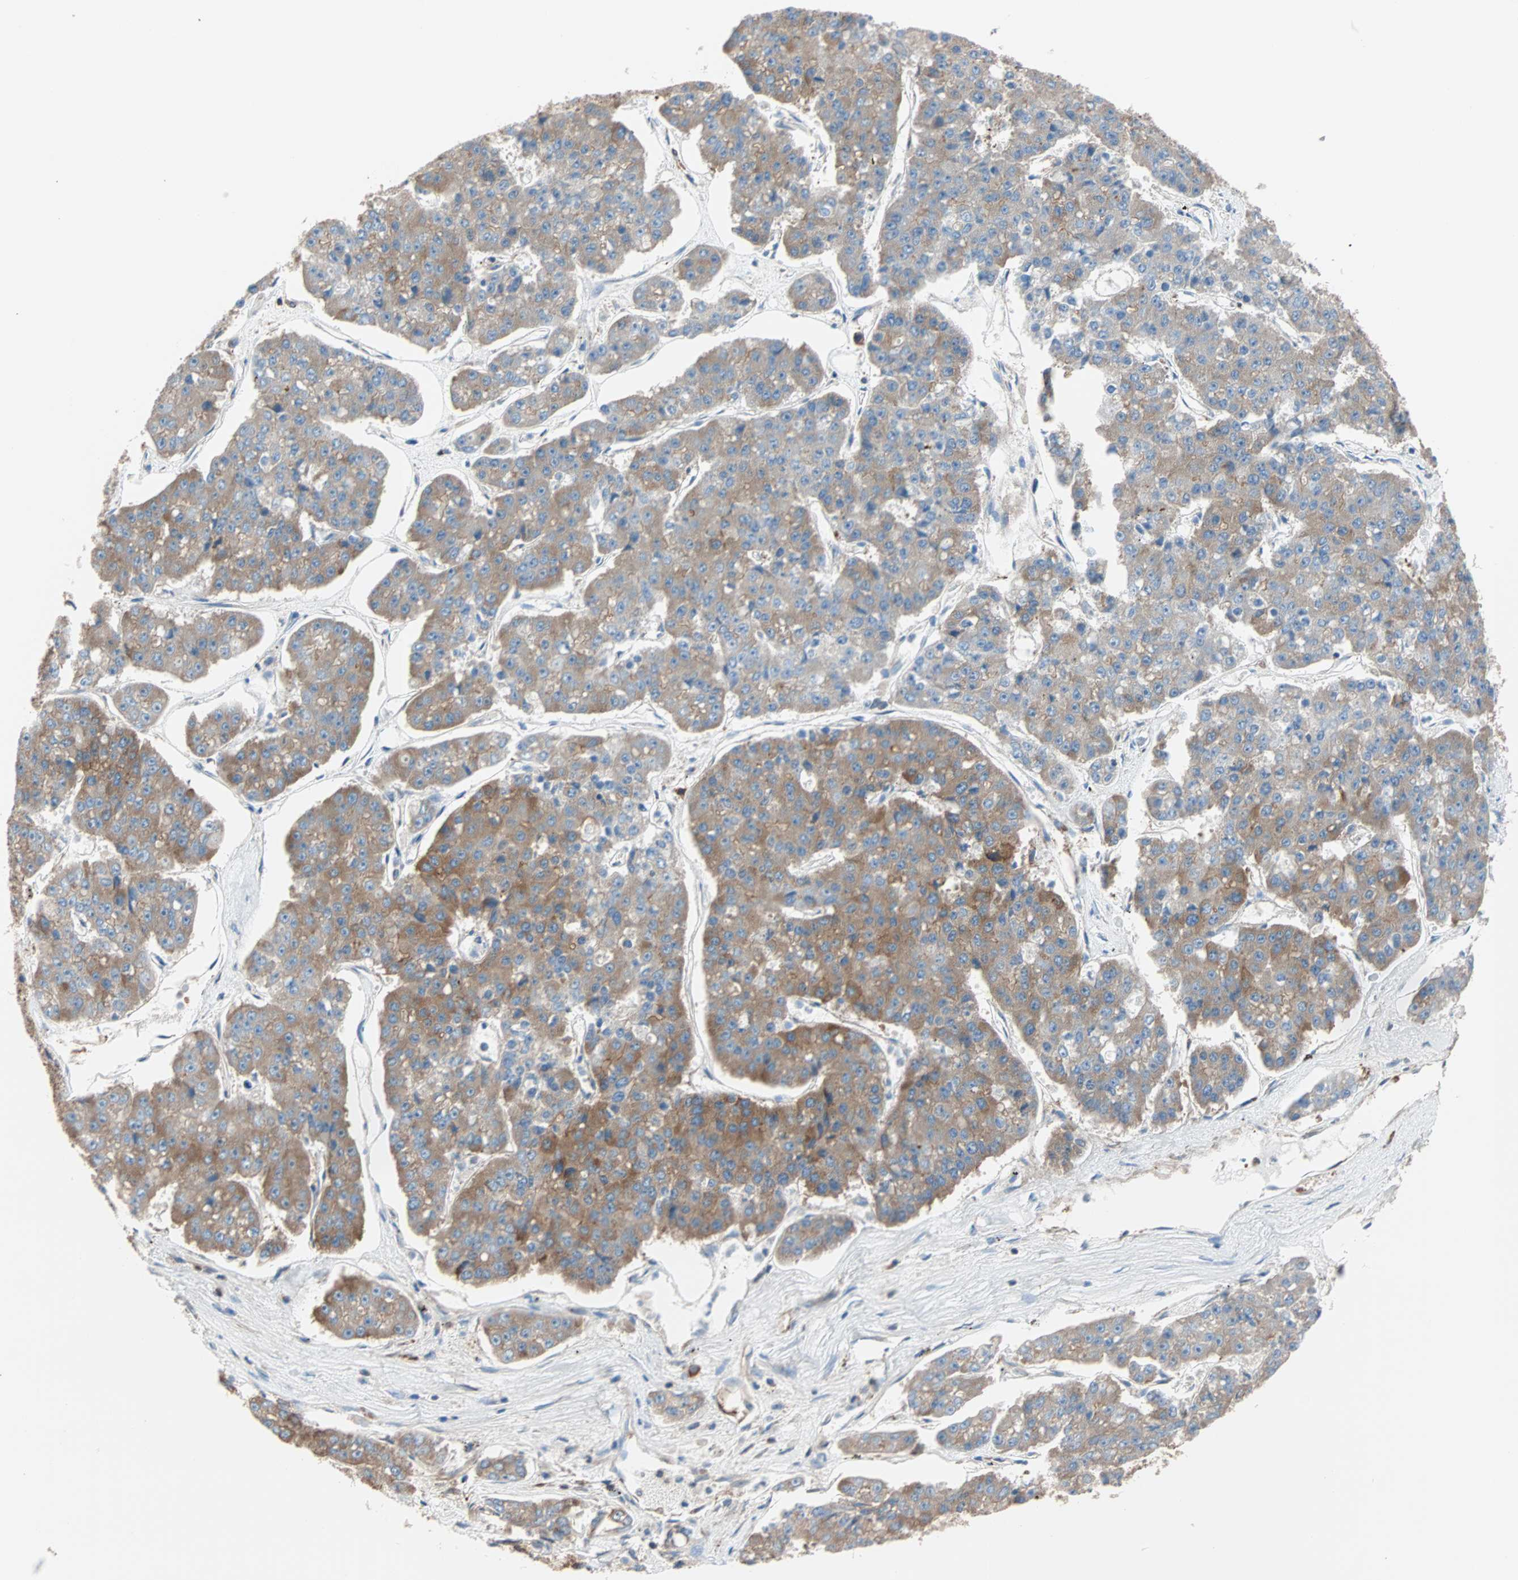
{"staining": {"intensity": "moderate", "quantity": ">75%", "location": "cytoplasmic/membranous"}, "tissue": "pancreatic cancer", "cell_type": "Tumor cells", "image_type": "cancer", "snomed": [{"axis": "morphology", "description": "Adenocarcinoma, NOS"}, {"axis": "topography", "description": "Pancreas"}], "caption": "Protein staining by IHC exhibits moderate cytoplasmic/membranous positivity in about >75% of tumor cells in pancreatic cancer. (Brightfield microscopy of DAB IHC at high magnification).", "gene": "EEF2", "patient": {"sex": "male", "age": 50}}